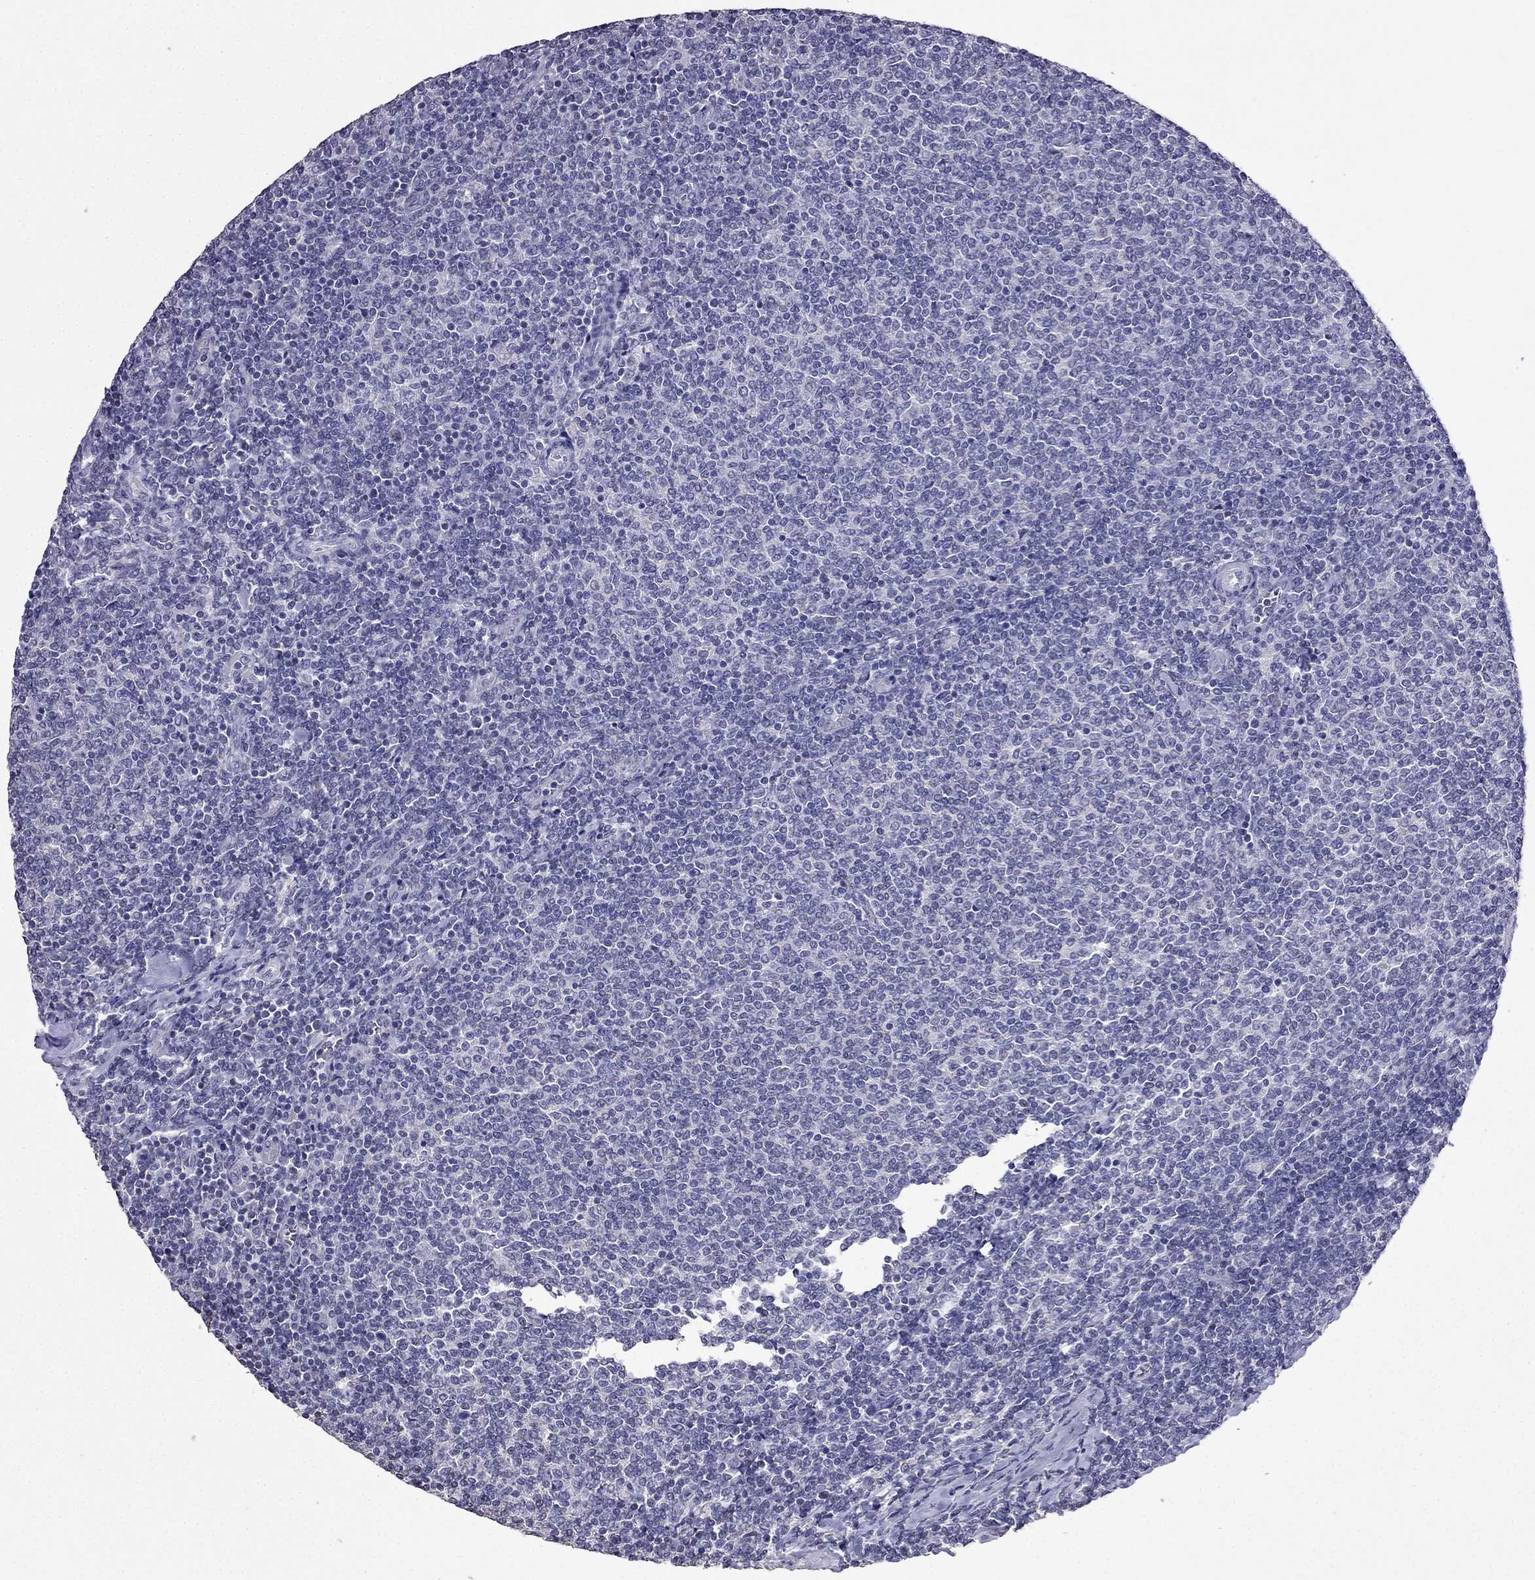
{"staining": {"intensity": "negative", "quantity": "none", "location": "none"}, "tissue": "lymphoma", "cell_type": "Tumor cells", "image_type": "cancer", "snomed": [{"axis": "morphology", "description": "Malignant lymphoma, non-Hodgkin's type, Low grade"}, {"axis": "topography", "description": "Lymph node"}], "caption": "Immunohistochemical staining of malignant lymphoma, non-Hodgkin's type (low-grade) exhibits no significant staining in tumor cells.", "gene": "AK5", "patient": {"sex": "male", "age": 52}}